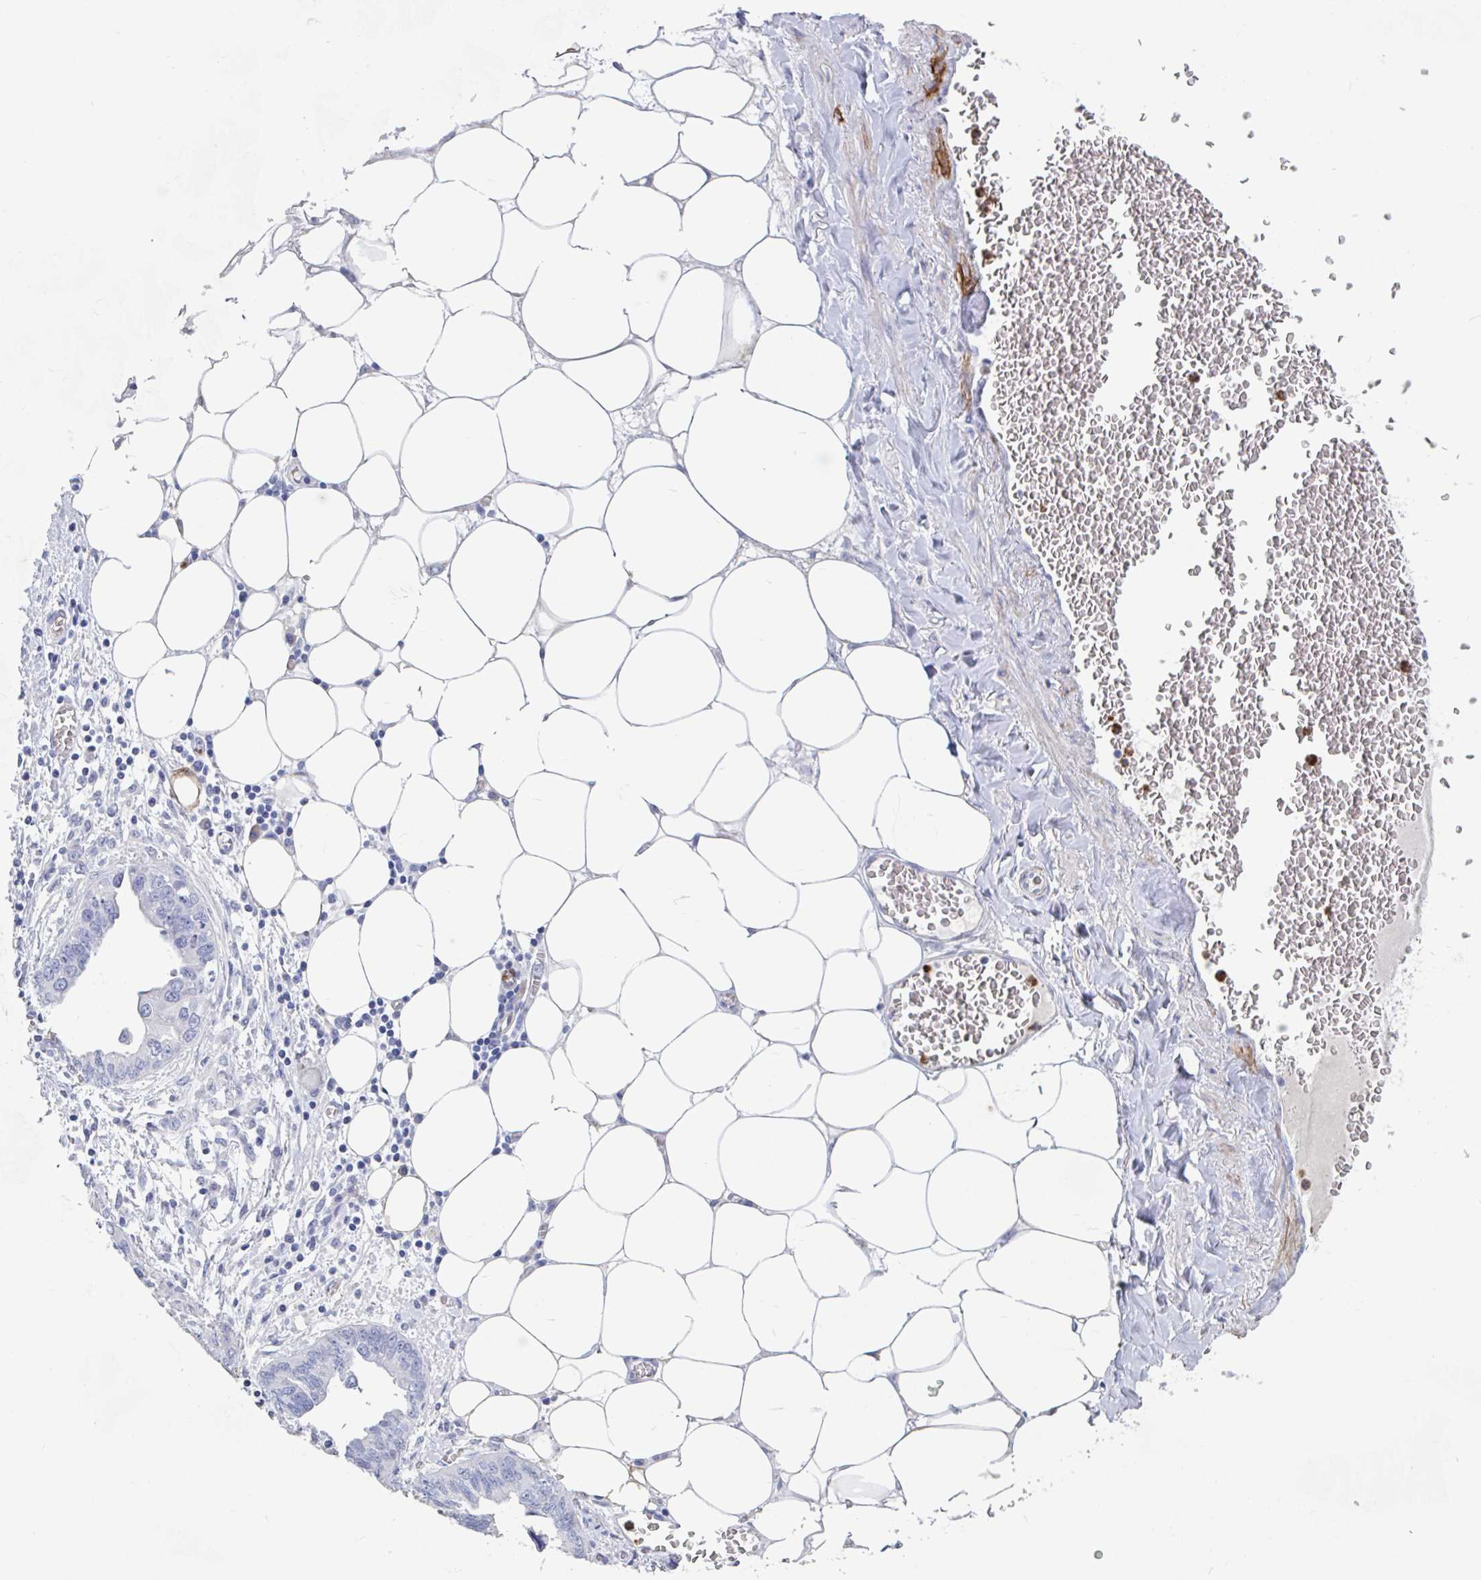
{"staining": {"intensity": "negative", "quantity": "none", "location": "none"}, "tissue": "ovarian cancer", "cell_type": "Tumor cells", "image_type": "cancer", "snomed": [{"axis": "morphology", "description": "Cystadenocarcinoma, serous, NOS"}, {"axis": "topography", "description": "Ovary"}], "caption": "Micrograph shows no significant protein staining in tumor cells of ovarian cancer (serous cystadenocarcinoma). (DAB (3,3'-diaminobenzidine) immunohistochemistry (IHC) with hematoxylin counter stain).", "gene": "ZNHIT2", "patient": {"sex": "female", "age": 75}}